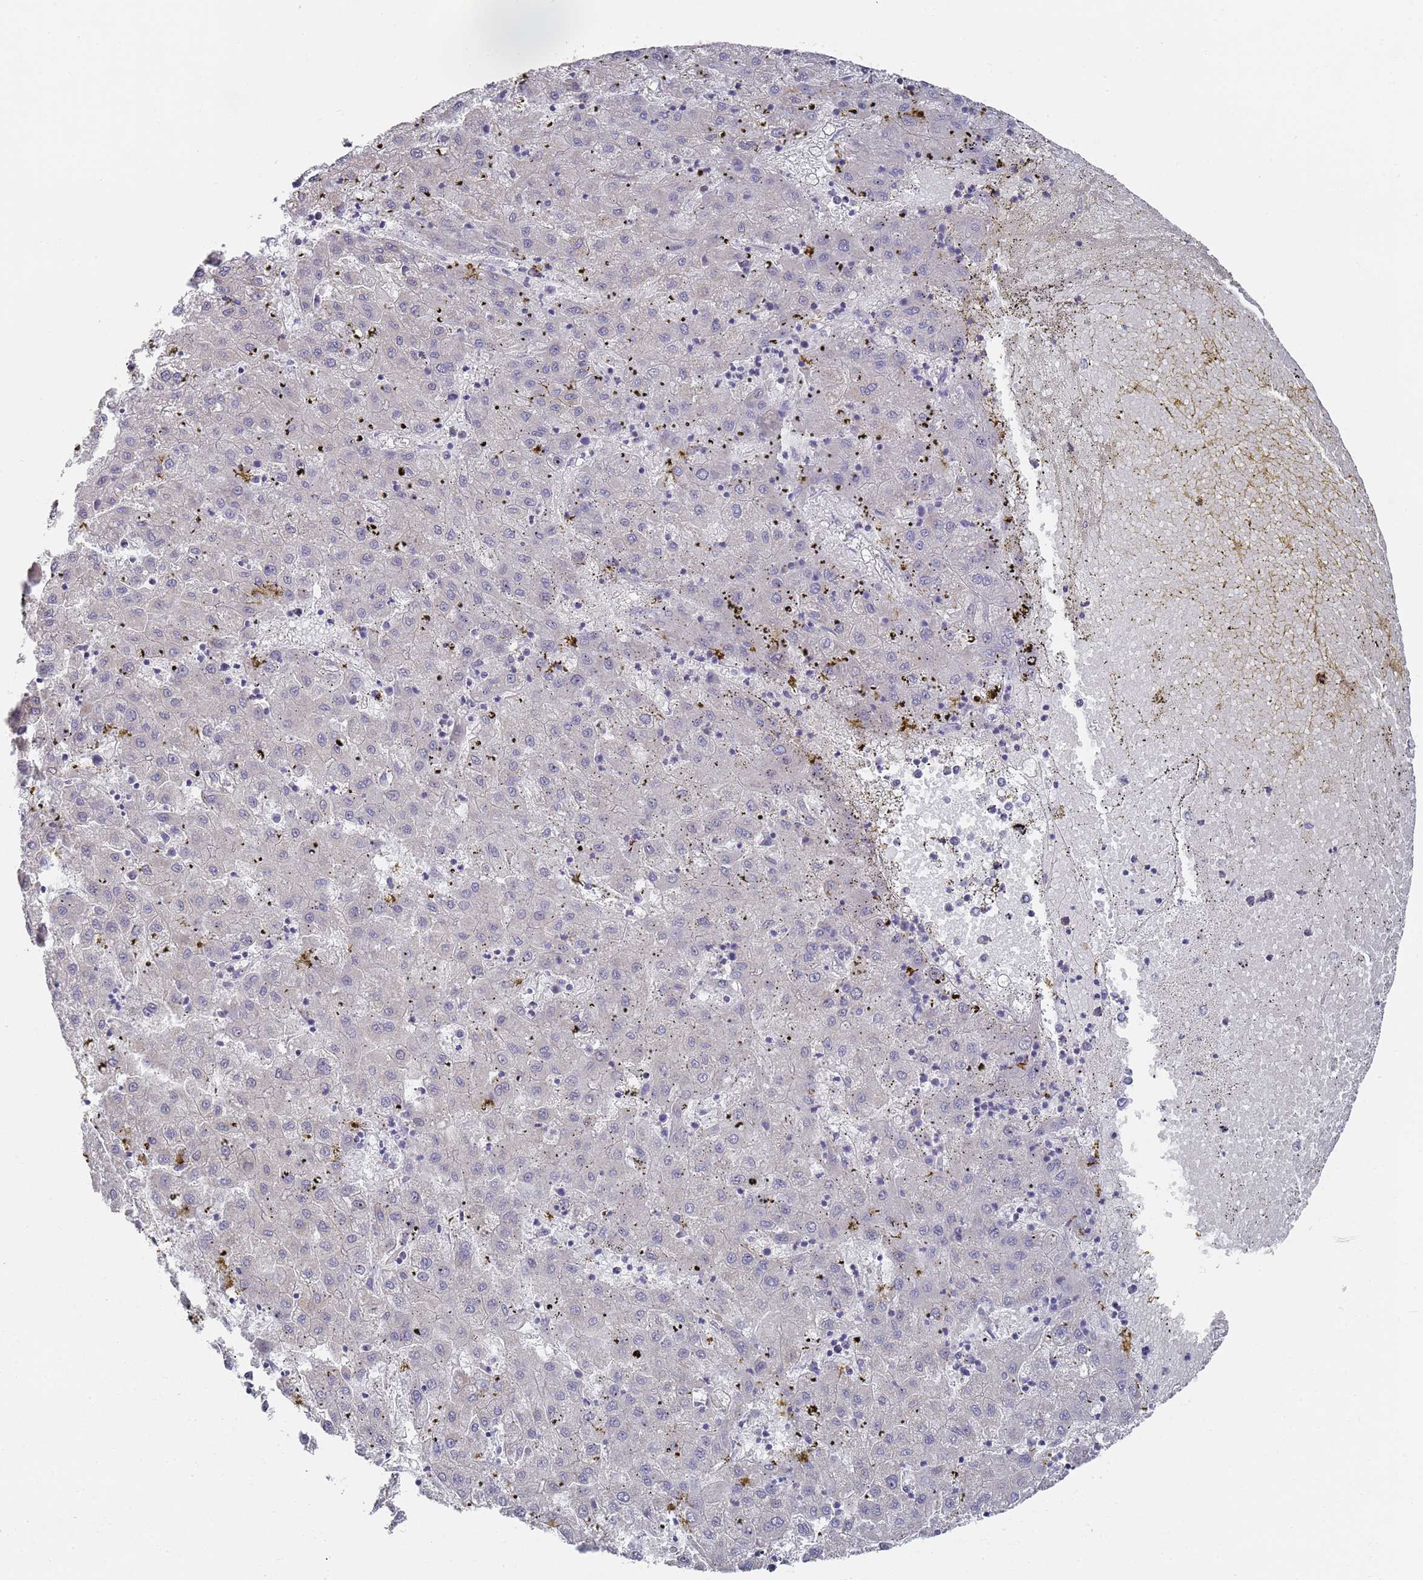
{"staining": {"intensity": "negative", "quantity": "none", "location": "none"}, "tissue": "liver cancer", "cell_type": "Tumor cells", "image_type": "cancer", "snomed": [{"axis": "morphology", "description": "Carcinoma, Hepatocellular, NOS"}, {"axis": "topography", "description": "Liver"}], "caption": "This image is of liver cancer stained with immunohistochemistry to label a protein in brown with the nuclei are counter-stained blue. There is no staining in tumor cells. (DAB (3,3'-diaminobenzidine) immunohistochemistry (IHC), high magnification).", "gene": "SCAPER", "patient": {"sex": "male", "age": 72}}